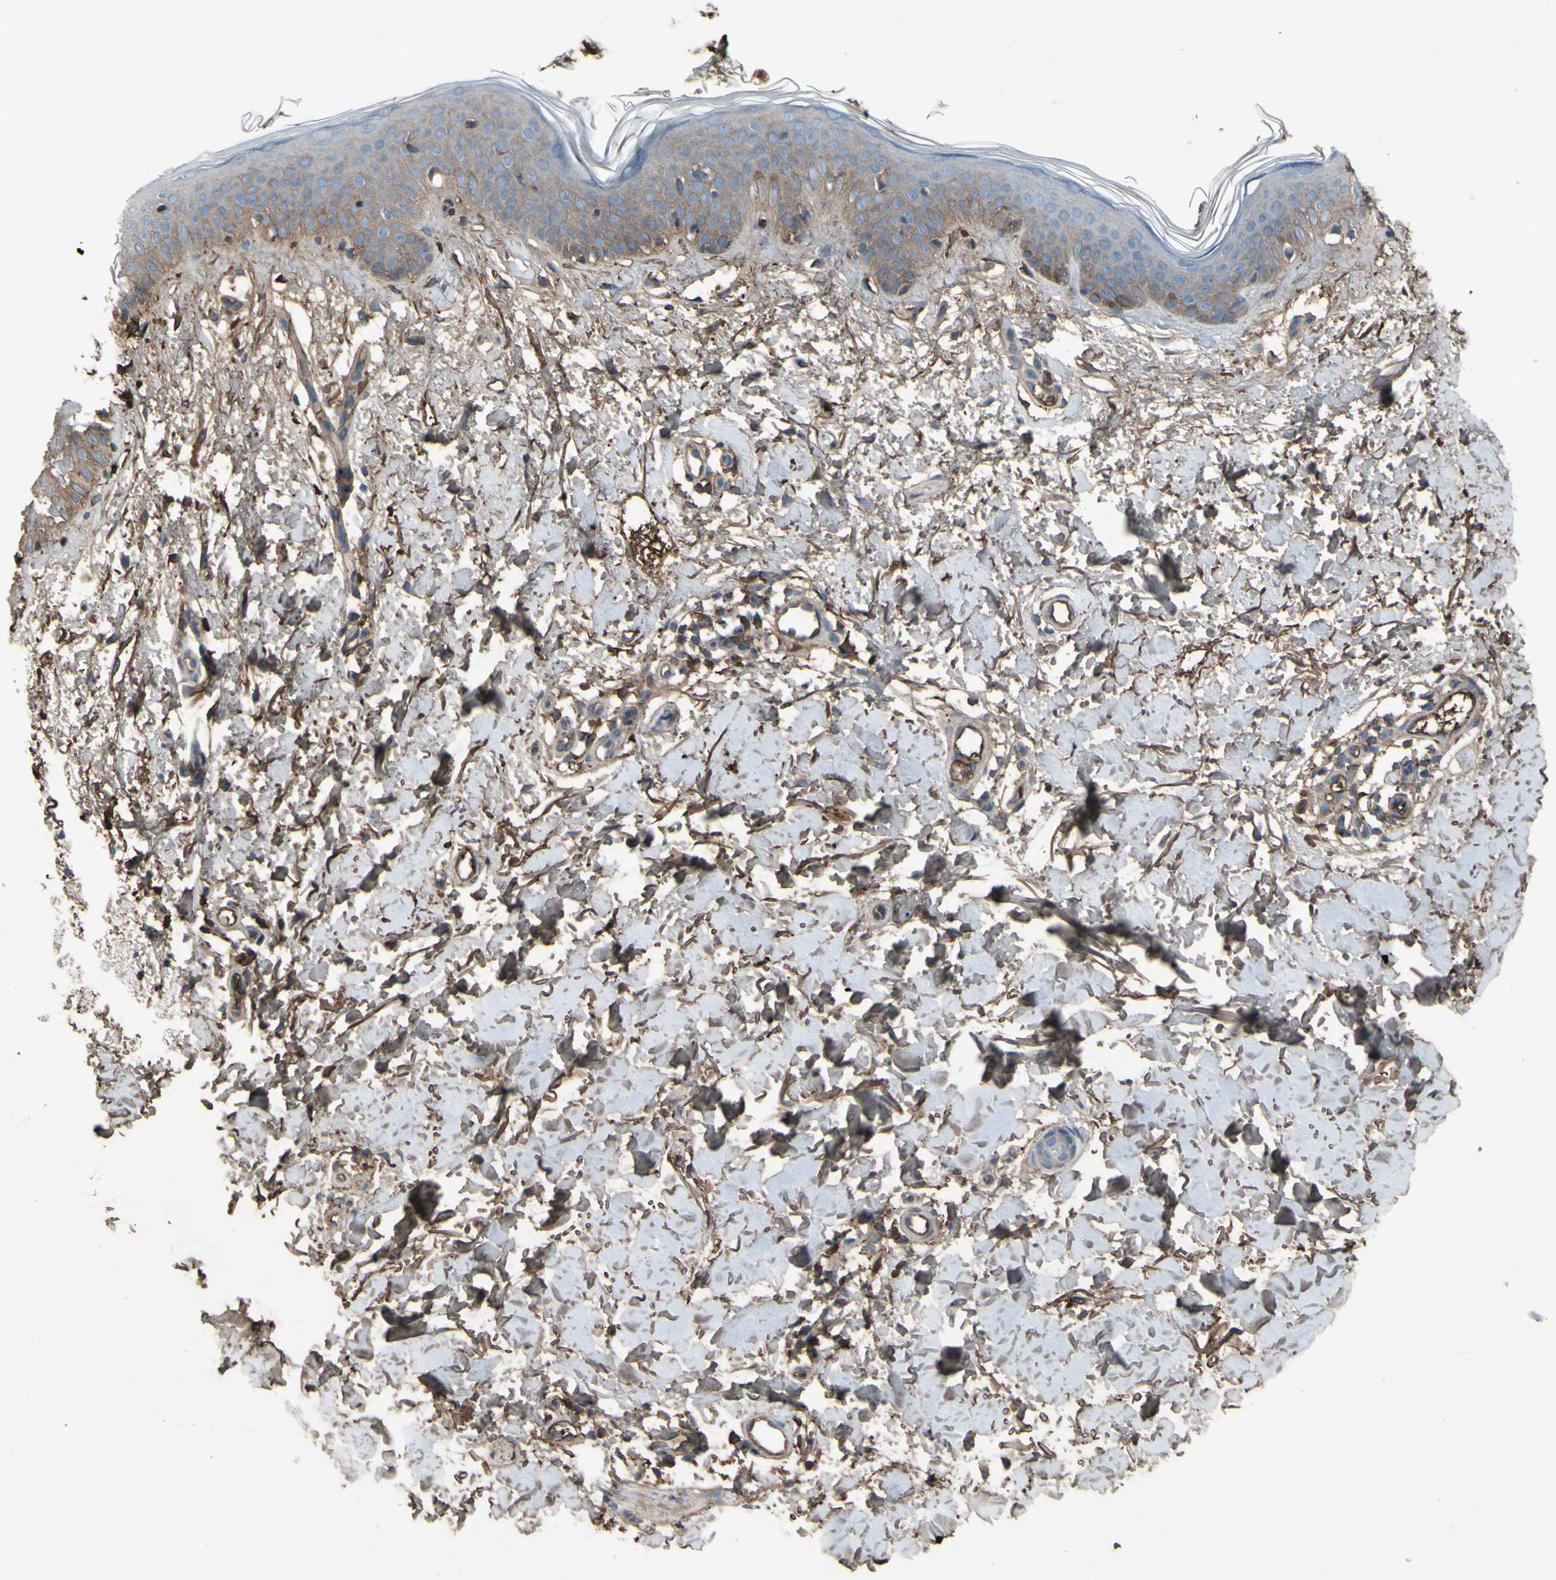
{"staining": {"intensity": "strong", "quantity": ">75%", "location": "cytoplasmic/membranous"}, "tissue": "skin", "cell_type": "Fibroblasts", "image_type": "normal", "snomed": [{"axis": "morphology", "description": "Normal tissue, NOS"}, {"axis": "topography", "description": "Skin"}], "caption": "Immunohistochemistry (IHC) (DAB (3,3'-diaminobenzidine)) staining of benign skin displays strong cytoplasmic/membranous protein expression in about >75% of fibroblasts. The staining was performed using DAB, with brown indicating positive protein expression. Nuclei are stained blue with hematoxylin.", "gene": "PTGDS", "patient": {"sex": "female", "age": 56}}